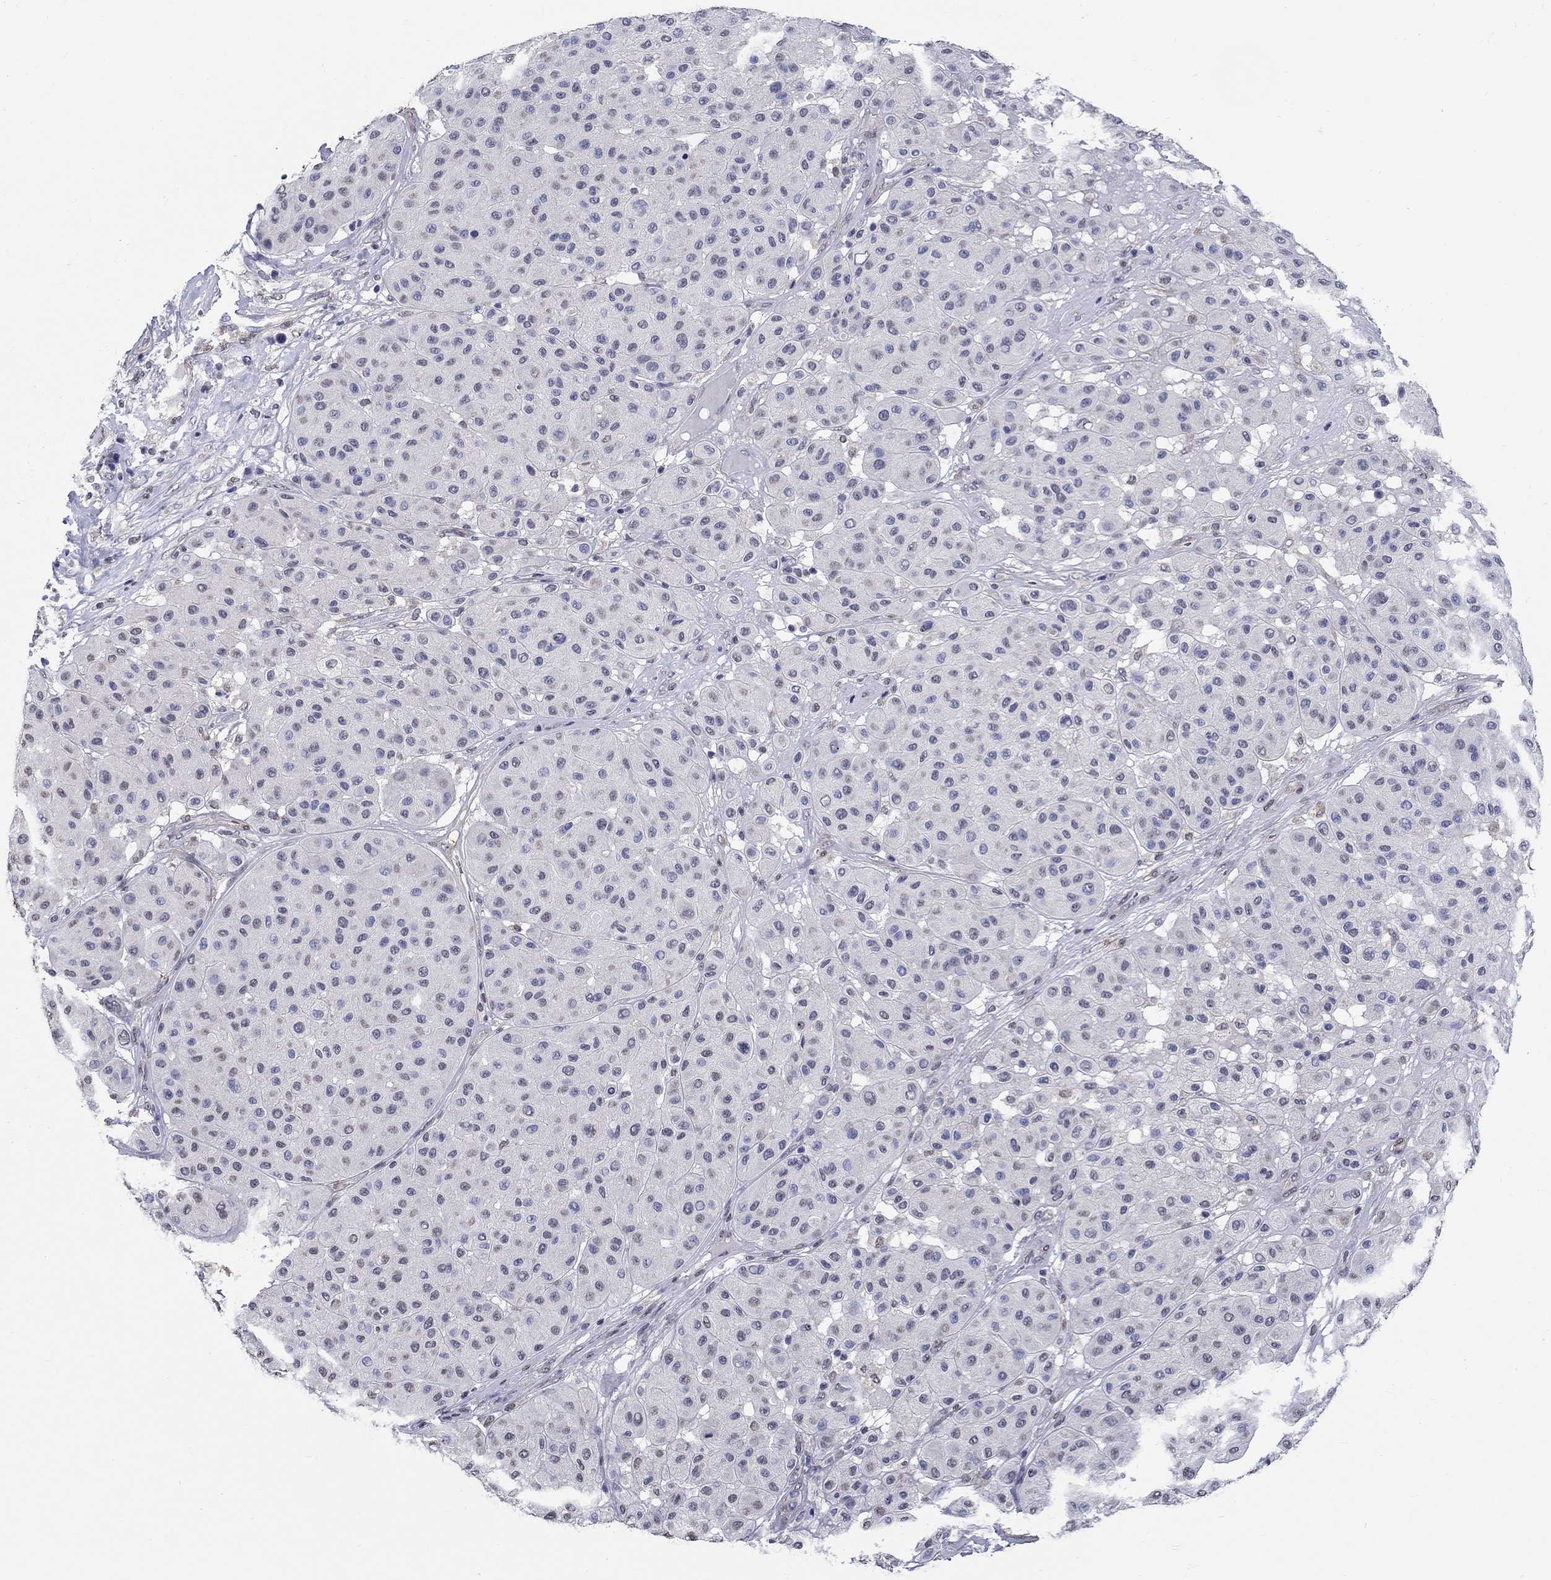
{"staining": {"intensity": "negative", "quantity": "none", "location": "none"}, "tissue": "melanoma", "cell_type": "Tumor cells", "image_type": "cancer", "snomed": [{"axis": "morphology", "description": "Malignant melanoma, Metastatic site"}, {"axis": "topography", "description": "Smooth muscle"}], "caption": "This is an immunohistochemistry histopathology image of human malignant melanoma (metastatic site). There is no expression in tumor cells.", "gene": "PDE1B", "patient": {"sex": "male", "age": 41}}